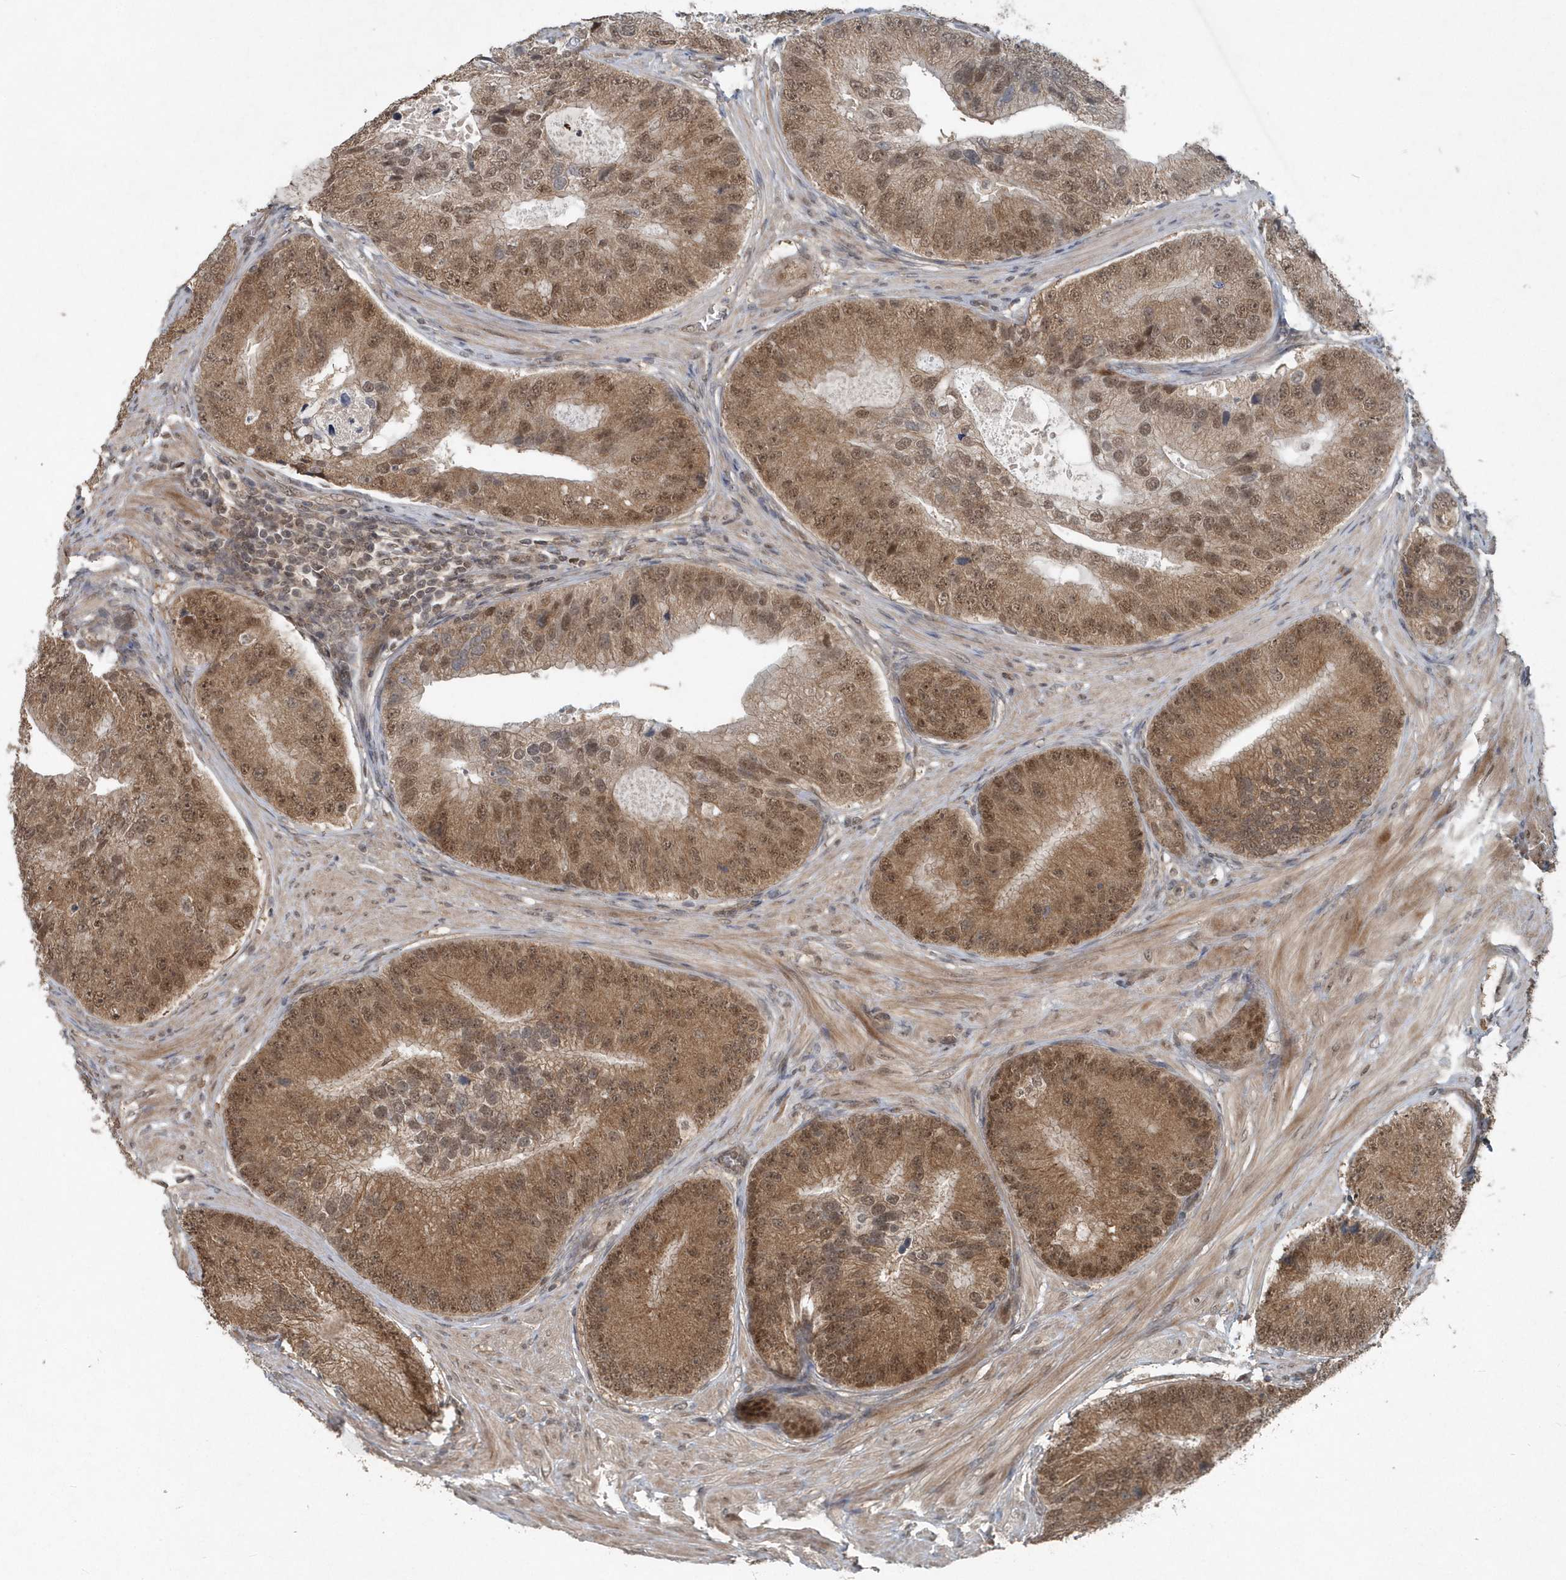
{"staining": {"intensity": "moderate", "quantity": ">75%", "location": "cytoplasmic/membranous,nuclear"}, "tissue": "prostate cancer", "cell_type": "Tumor cells", "image_type": "cancer", "snomed": [{"axis": "morphology", "description": "Adenocarcinoma, High grade"}, {"axis": "topography", "description": "Prostate"}], "caption": "Immunohistochemical staining of human prostate cancer (adenocarcinoma (high-grade)) exhibits medium levels of moderate cytoplasmic/membranous and nuclear protein positivity in about >75% of tumor cells. (brown staining indicates protein expression, while blue staining denotes nuclei).", "gene": "QTRT2", "patient": {"sex": "male", "age": 70}}